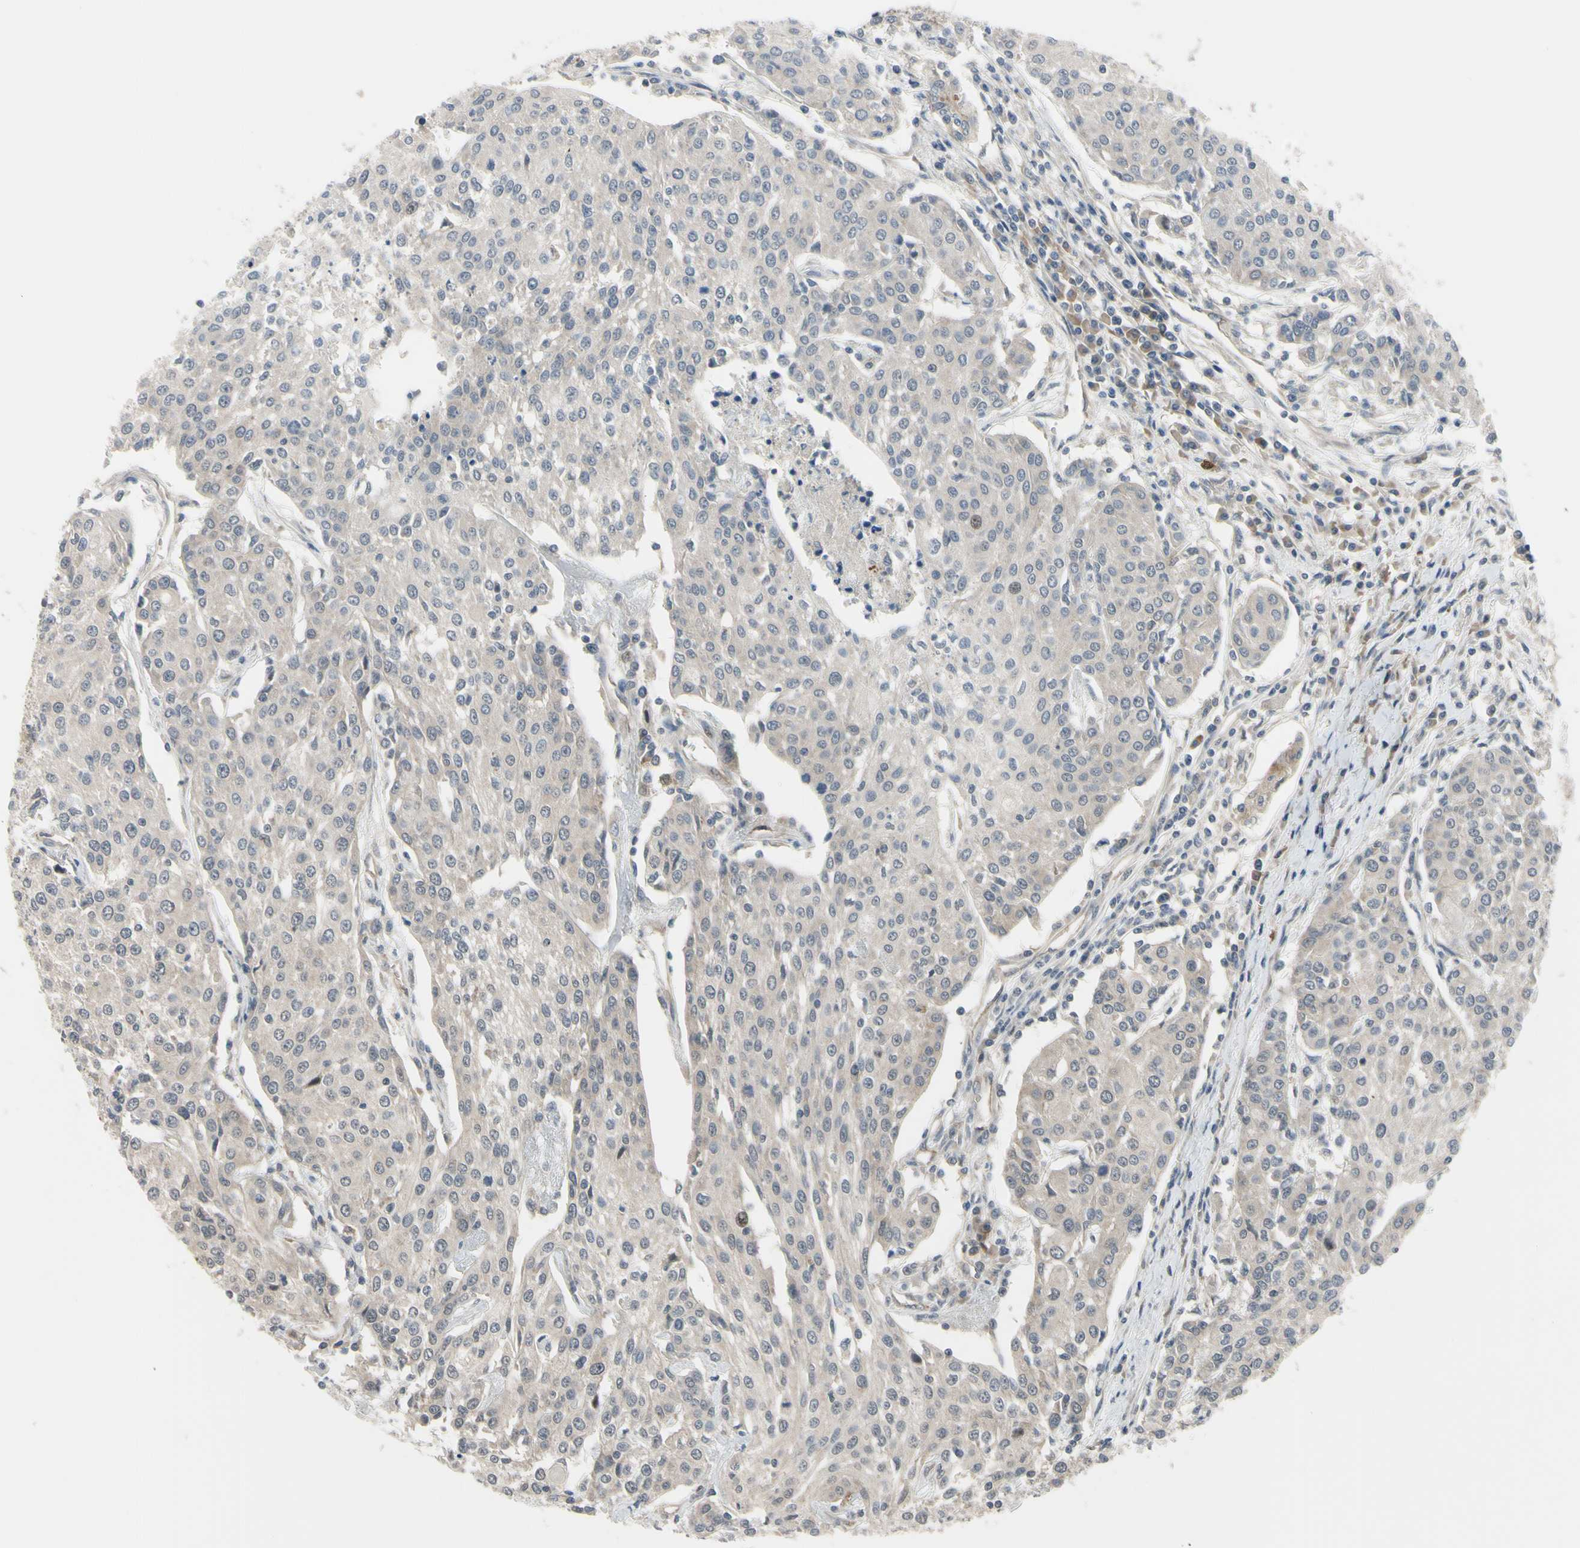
{"staining": {"intensity": "negative", "quantity": "none", "location": "none"}, "tissue": "urothelial cancer", "cell_type": "Tumor cells", "image_type": "cancer", "snomed": [{"axis": "morphology", "description": "Urothelial carcinoma, High grade"}, {"axis": "topography", "description": "Urinary bladder"}], "caption": "A high-resolution histopathology image shows IHC staining of urothelial cancer, which exhibits no significant staining in tumor cells.", "gene": "COMMD9", "patient": {"sex": "female", "age": 85}}